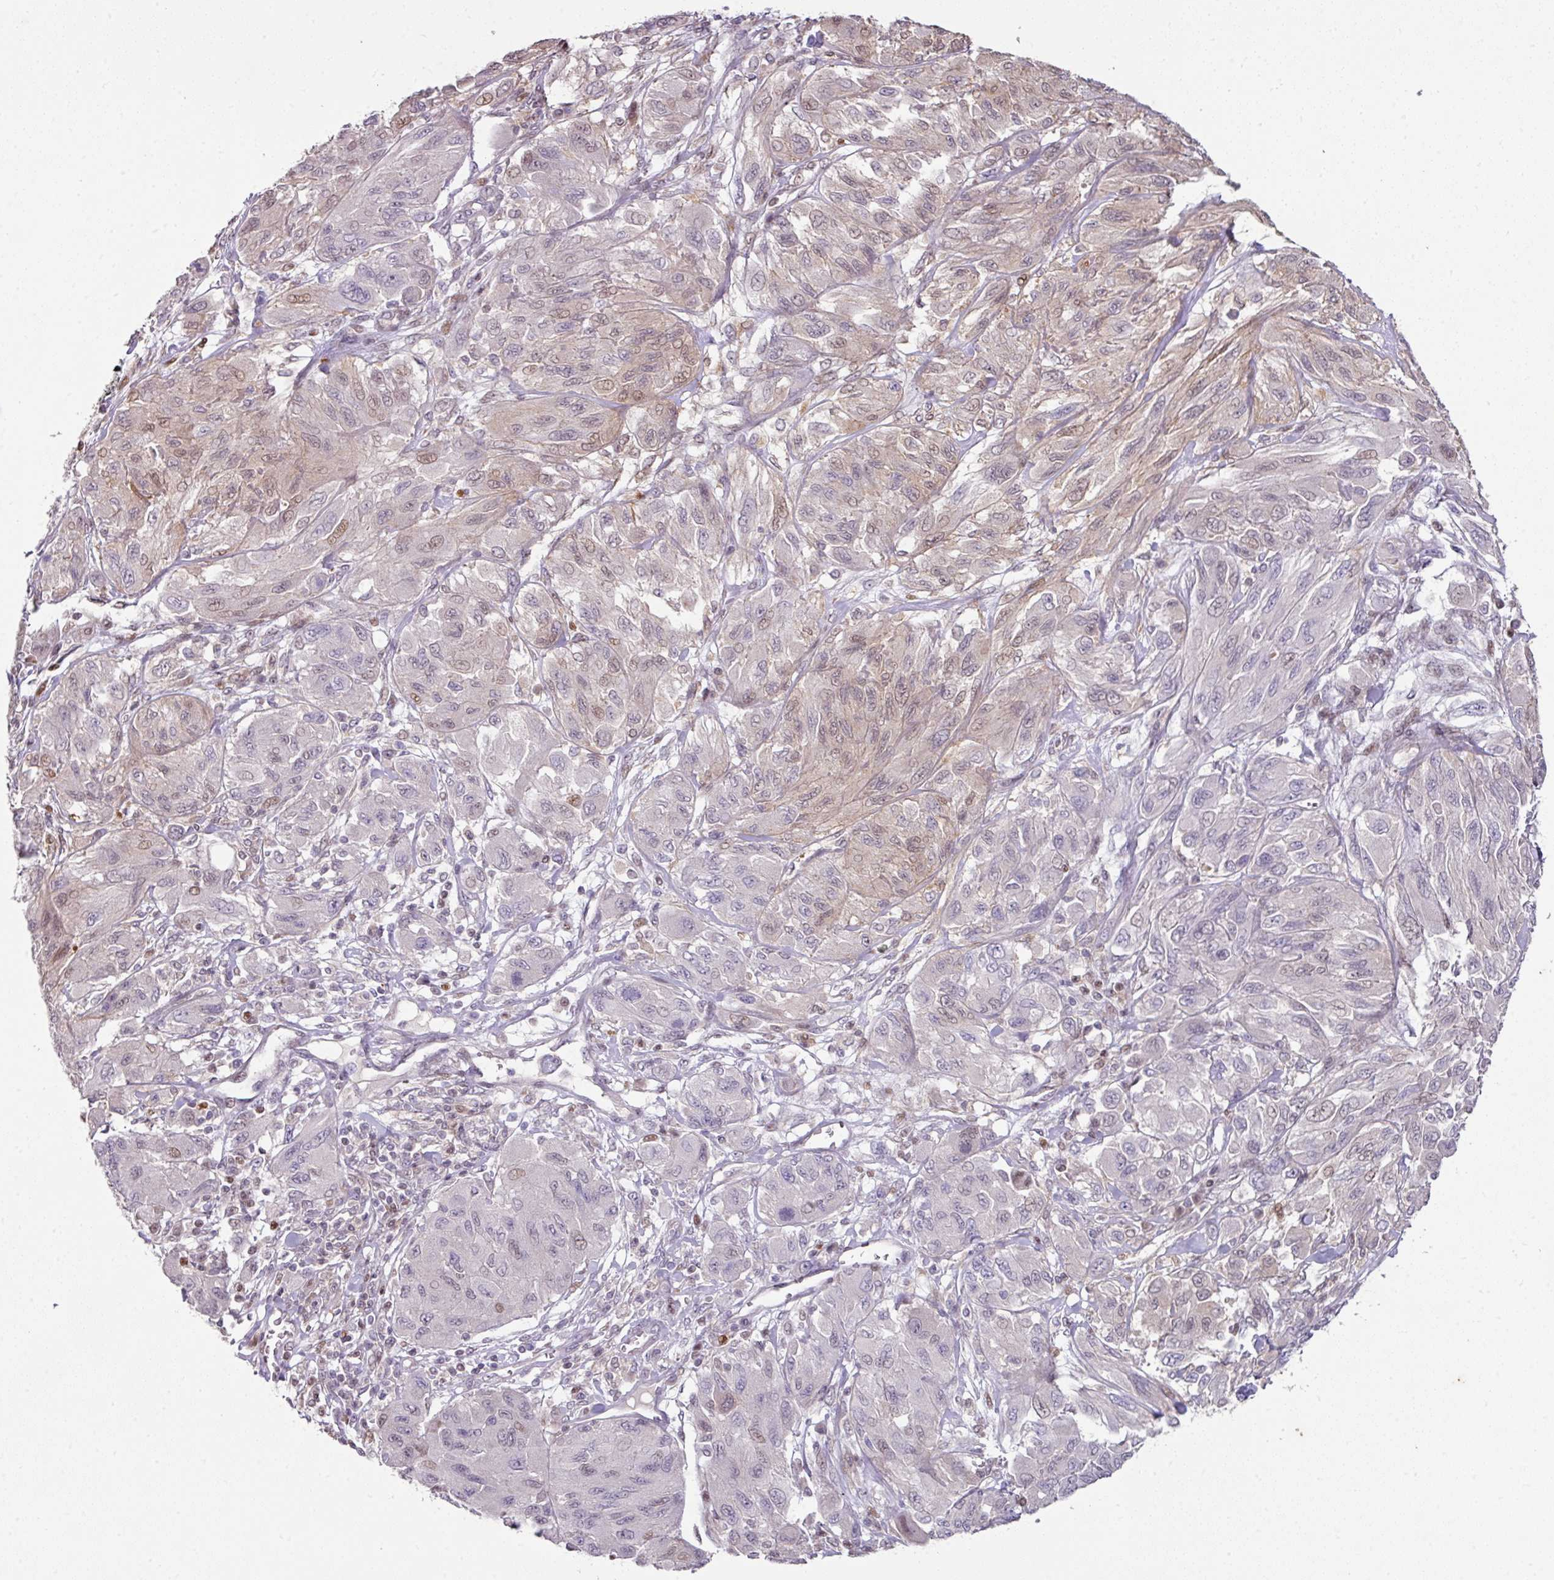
{"staining": {"intensity": "weak", "quantity": "25%-75%", "location": "cytoplasmic/membranous,nuclear"}, "tissue": "melanoma", "cell_type": "Tumor cells", "image_type": "cancer", "snomed": [{"axis": "morphology", "description": "Malignant melanoma, NOS"}, {"axis": "topography", "description": "Skin"}], "caption": "About 25%-75% of tumor cells in melanoma reveal weak cytoplasmic/membranous and nuclear protein staining as visualized by brown immunohistochemical staining.", "gene": "ANKRD18A", "patient": {"sex": "female", "age": 91}}